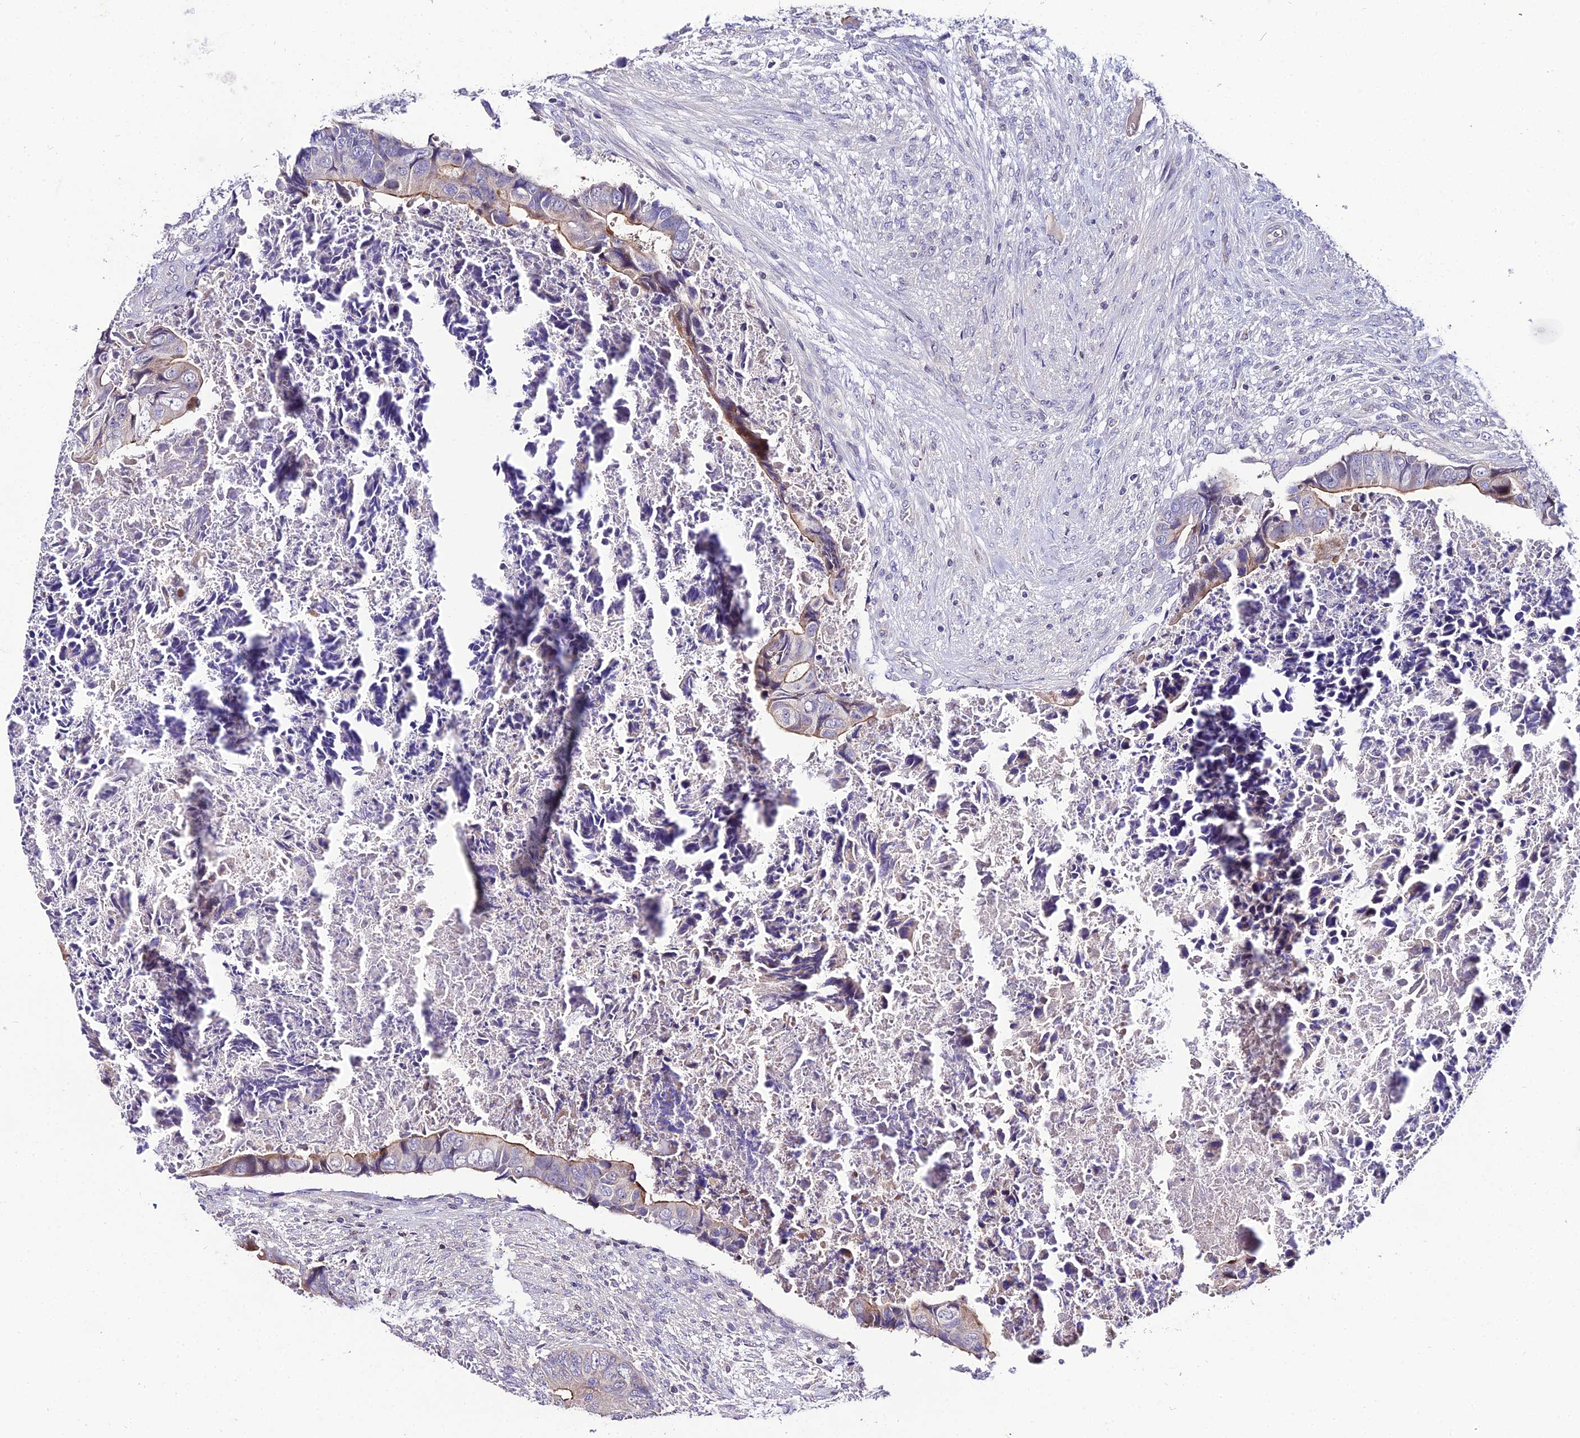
{"staining": {"intensity": "moderate", "quantity": "<25%", "location": "cytoplasmic/membranous"}, "tissue": "colorectal cancer", "cell_type": "Tumor cells", "image_type": "cancer", "snomed": [{"axis": "morphology", "description": "Adenocarcinoma, NOS"}, {"axis": "topography", "description": "Rectum"}], "caption": "Immunohistochemistry micrograph of colorectal adenocarcinoma stained for a protein (brown), which shows low levels of moderate cytoplasmic/membranous expression in about <25% of tumor cells.", "gene": "SHQ1", "patient": {"sex": "female", "age": 78}}